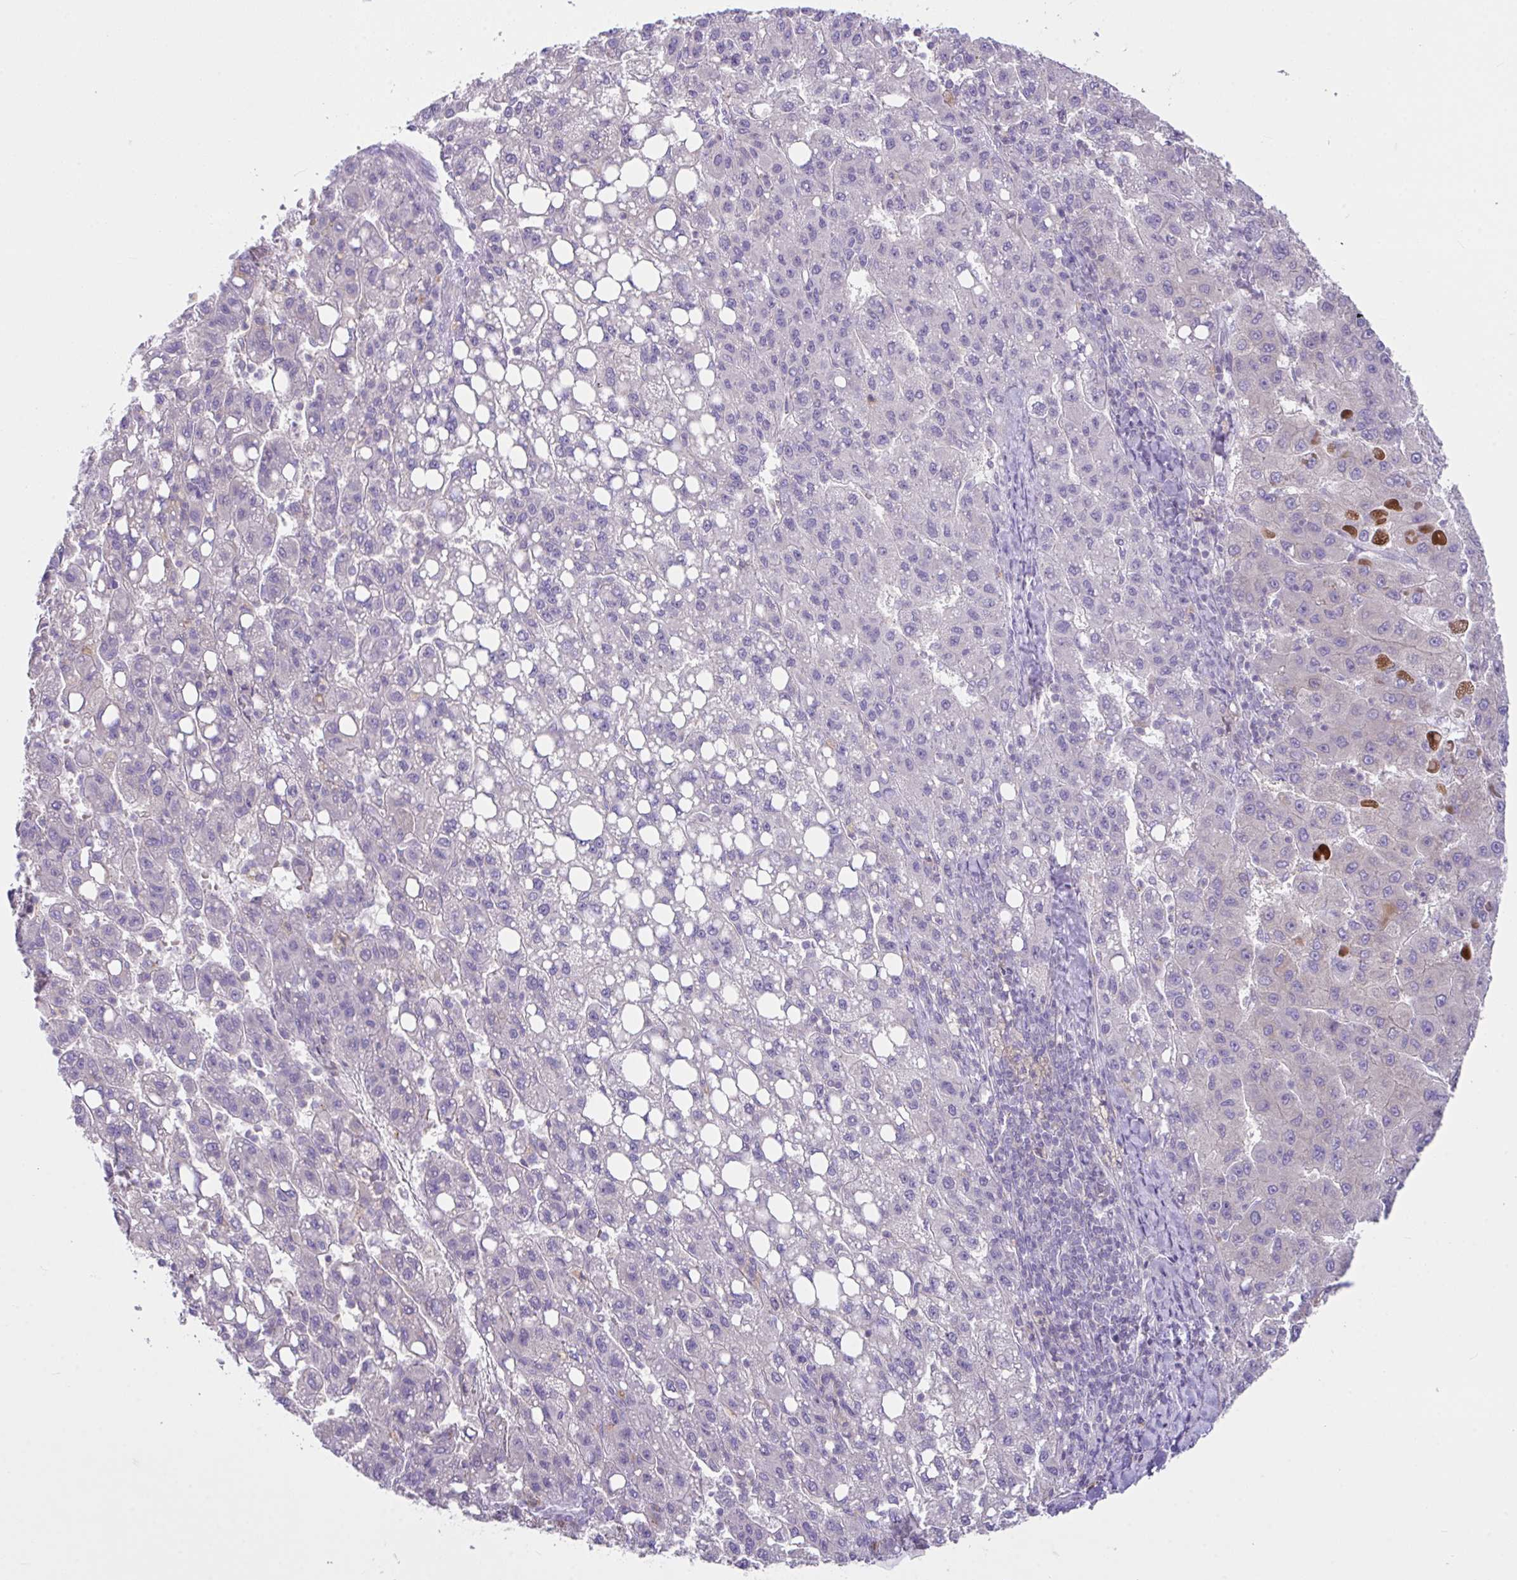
{"staining": {"intensity": "negative", "quantity": "none", "location": "none"}, "tissue": "liver cancer", "cell_type": "Tumor cells", "image_type": "cancer", "snomed": [{"axis": "morphology", "description": "Carcinoma, Hepatocellular, NOS"}, {"axis": "topography", "description": "Liver"}], "caption": "Protein analysis of hepatocellular carcinoma (liver) exhibits no significant positivity in tumor cells.", "gene": "D2HGDH", "patient": {"sex": "female", "age": 82}}